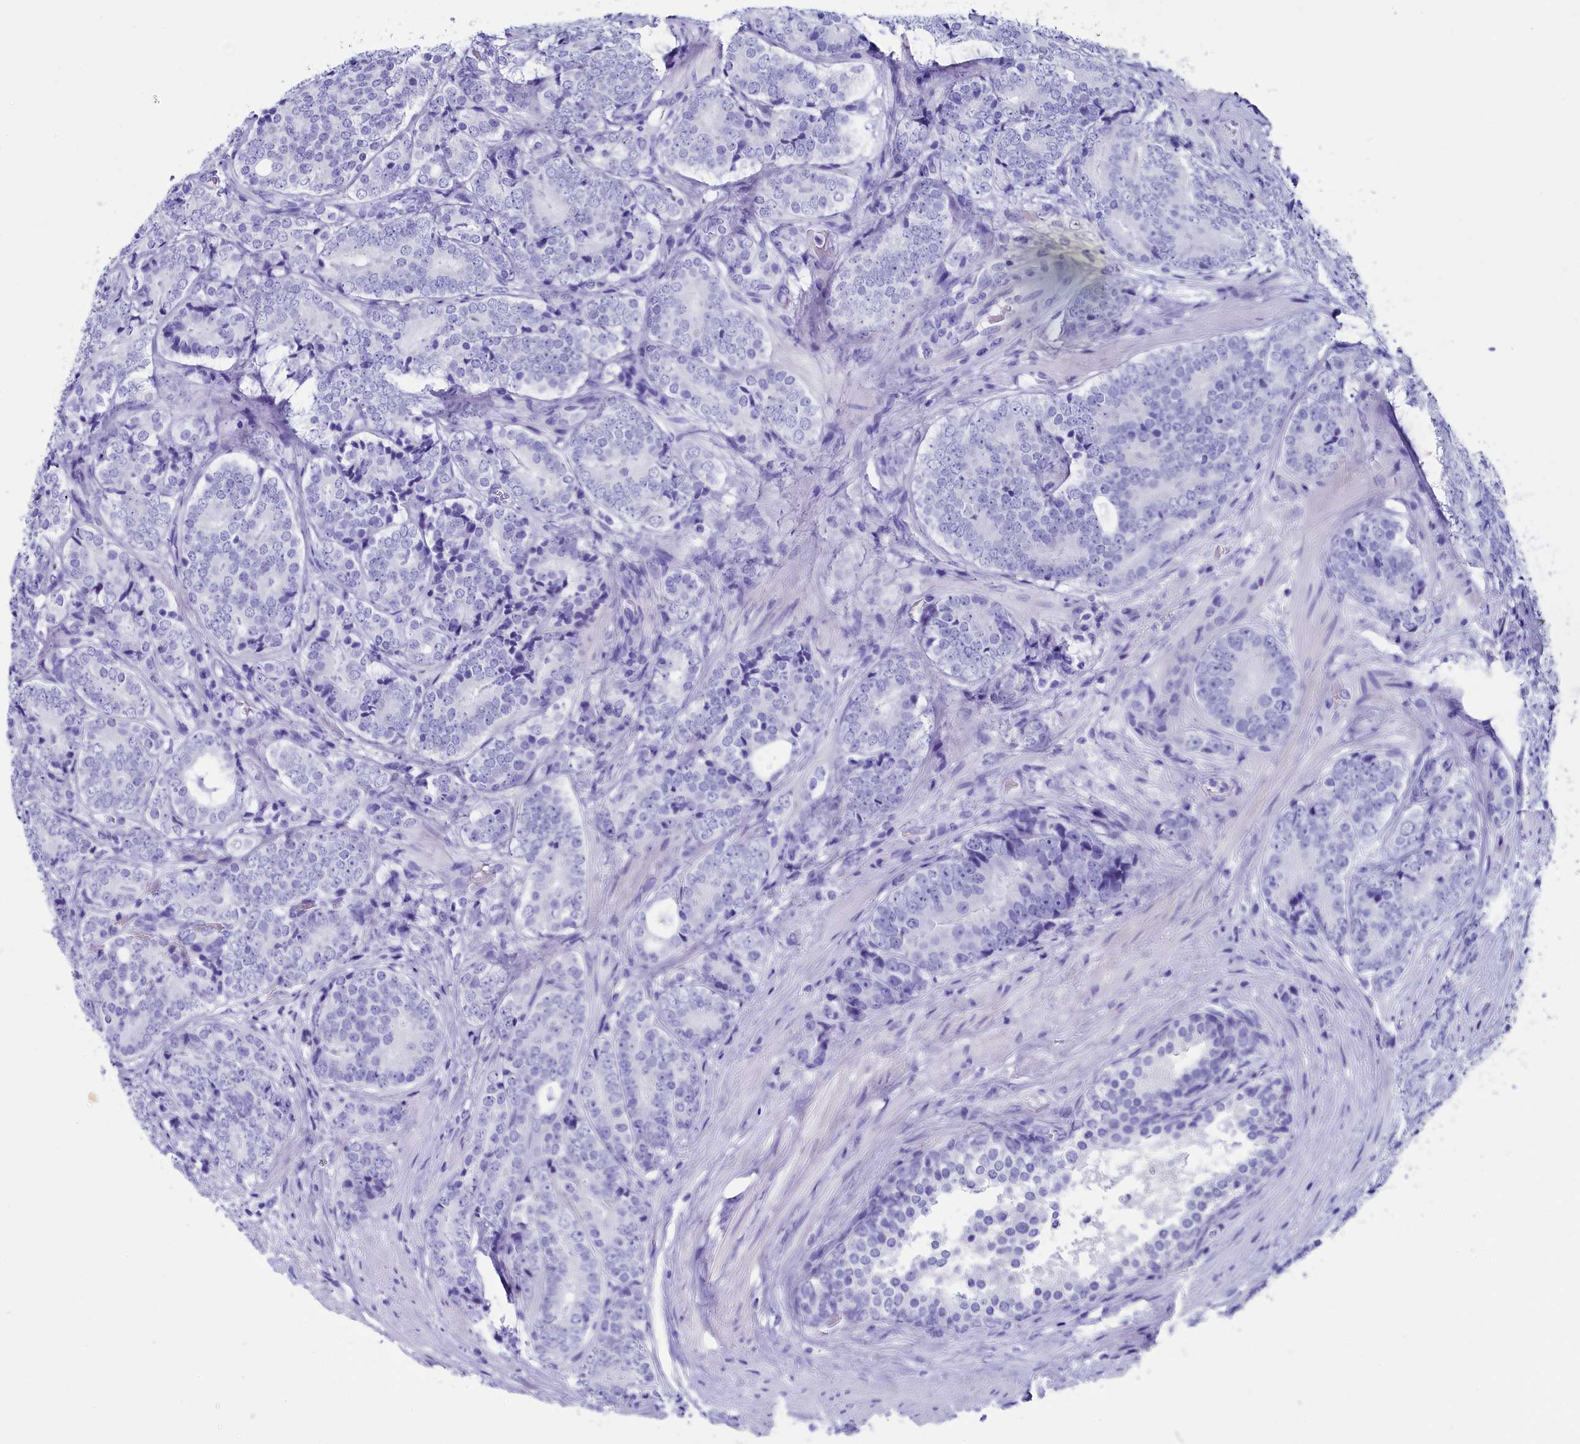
{"staining": {"intensity": "negative", "quantity": "none", "location": "none"}, "tissue": "prostate cancer", "cell_type": "Tumor cells", "image_type": "cancer", "snomed": [{"axis": "morphology", "description": "Adenocarcinoma, High grade"}, {"axis": "topography", "description": "Prostate"}], "caption": "High magnification brightfield microscopy of high-grade adenocarcinoma (prostate) stained with DAB (brown) and counterstained with hematoxylin (blue): tumor cells show no significant expression.", "gene": "ANKRD29", "patient": {"sex": "male", "age": 56}}